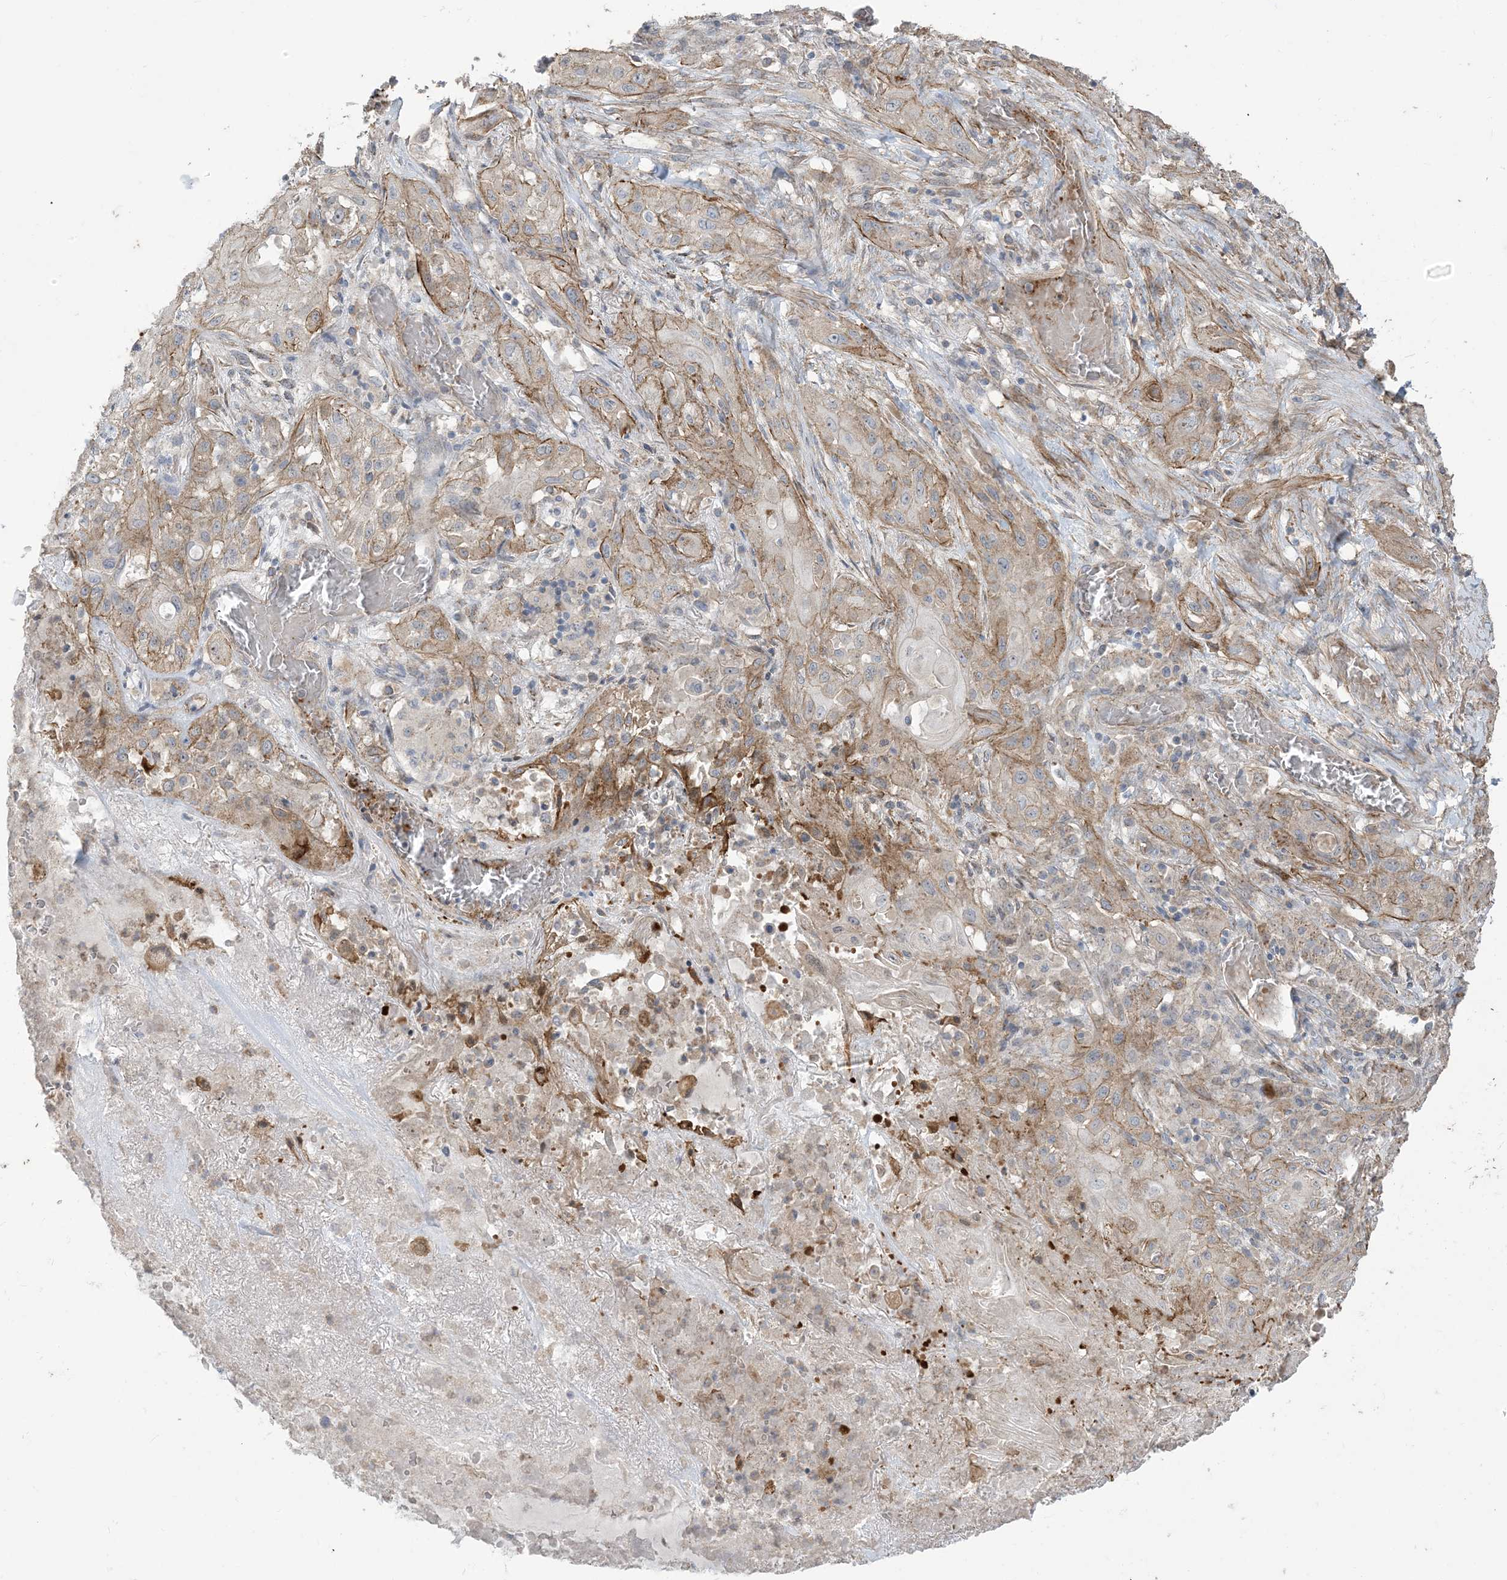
{"staining": {"intensity": "moderate", "quantity": "<25%", "location": "cytoplasmic/membranous"}, "tissue": "lung cancer", "cell_type": "Tumor cells", "image_type": "cancer", "snomed": [{"axis": "morphology", "description": "Squamous cell carcinoma, NOS"}, {"axis": "topography", "description": "Lung"}], "caption": "The image displays immunohistochemical staining of lung squamous cell carcinoma. There is moderate cytoplasmic/membranous positivity is present in approximately <25% of tumor cells. The staining was performed using DAB, with brown indicating positive protein expression. Nuclei are stained blue with hematoxylin.", "gene": "KLHL18", "patient": {"sex": "female", "age": 47}}